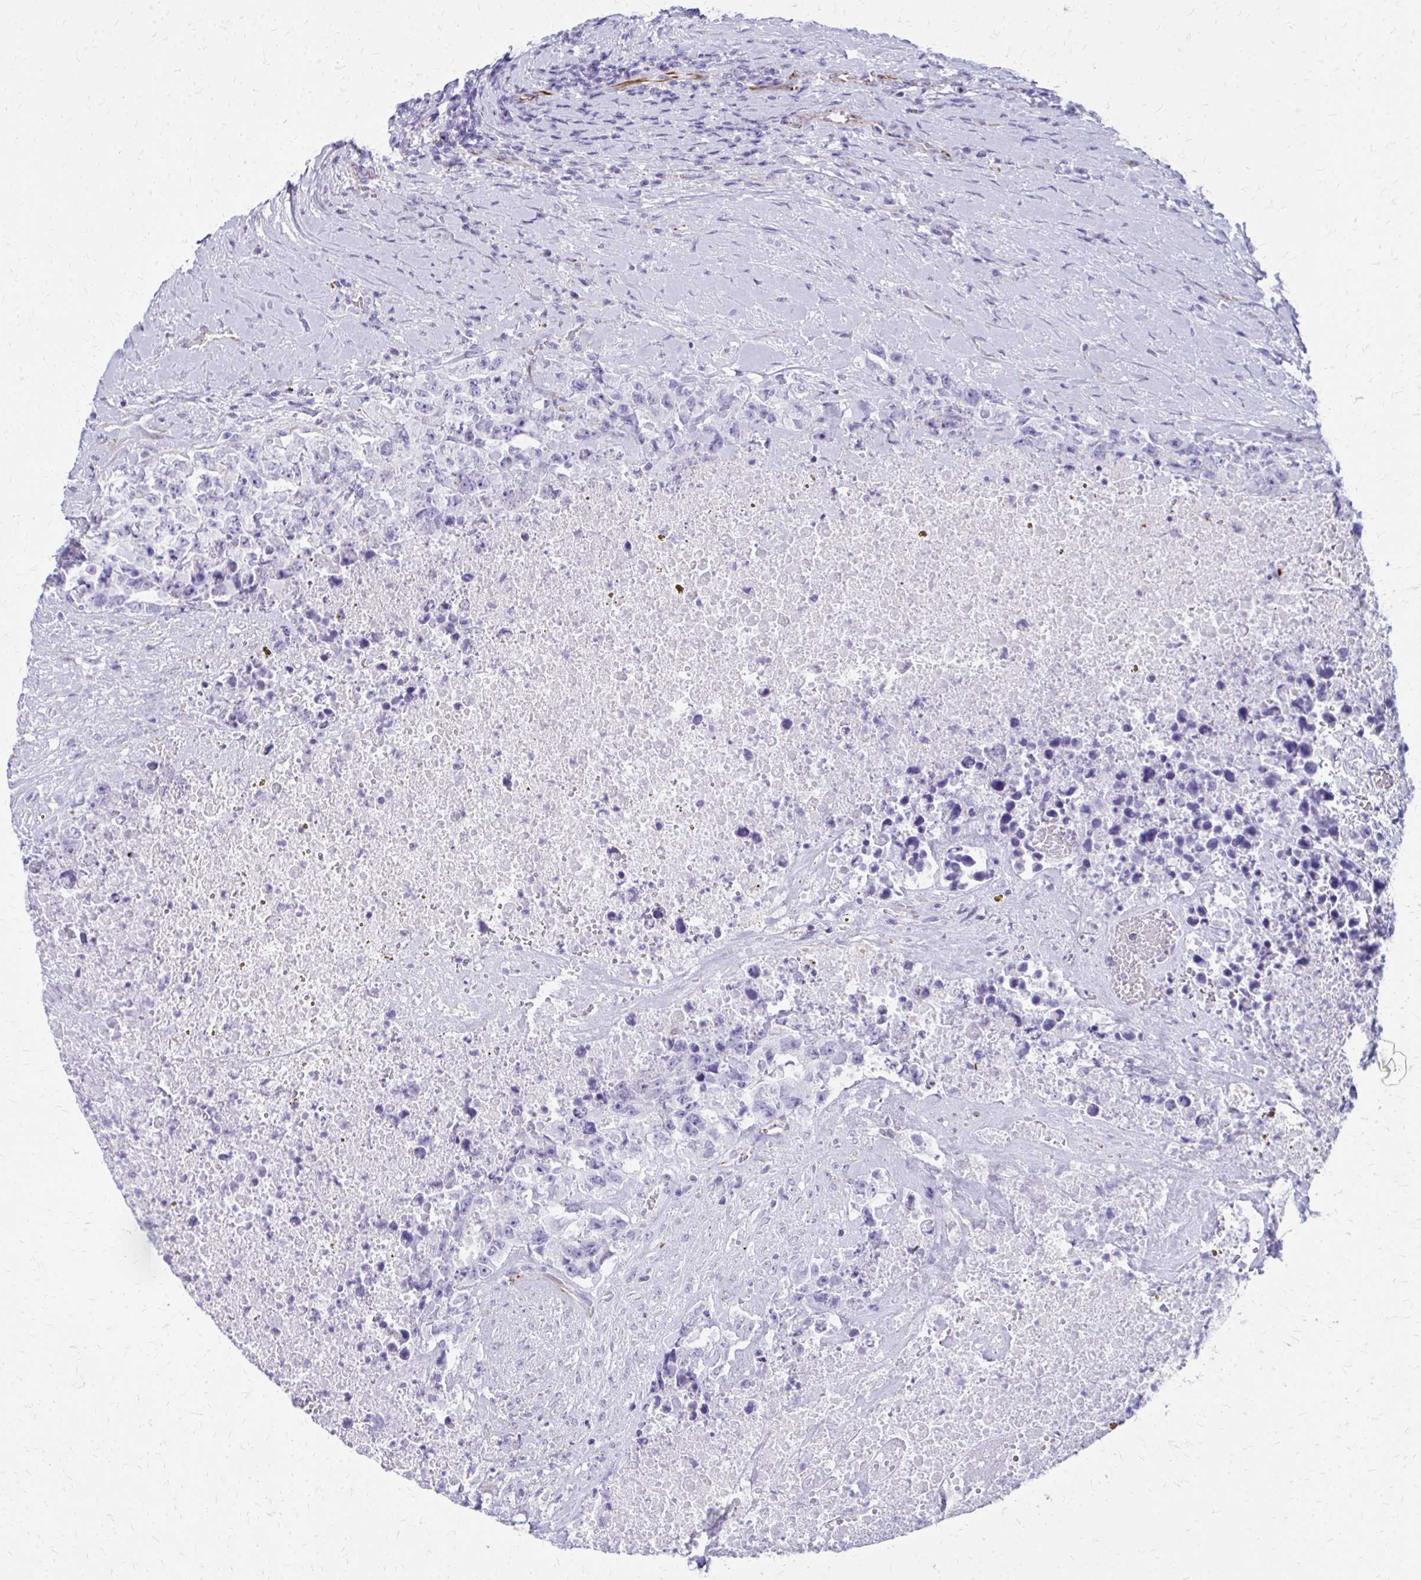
{"staining": {"intensity": "negative", "quantity": "none", "location": "none"}, "tissue": "testis cancer", "cell_type": "Tumor cells", "image_type": "cancer", "snomed": [{"axis": "morphology", "description": "Carcinoma, Embryonal, NOS"}, {"axis": "topography", "description": "Testis"}], "caption": "This image is of testis cancer stained with immunohistochemistry to label a protein in brown with the nuclei are counter-stained blue. There is no expression in tumor cells.", "gene": "TRIM6", "patient": {"sex": "male", "age": 24}}